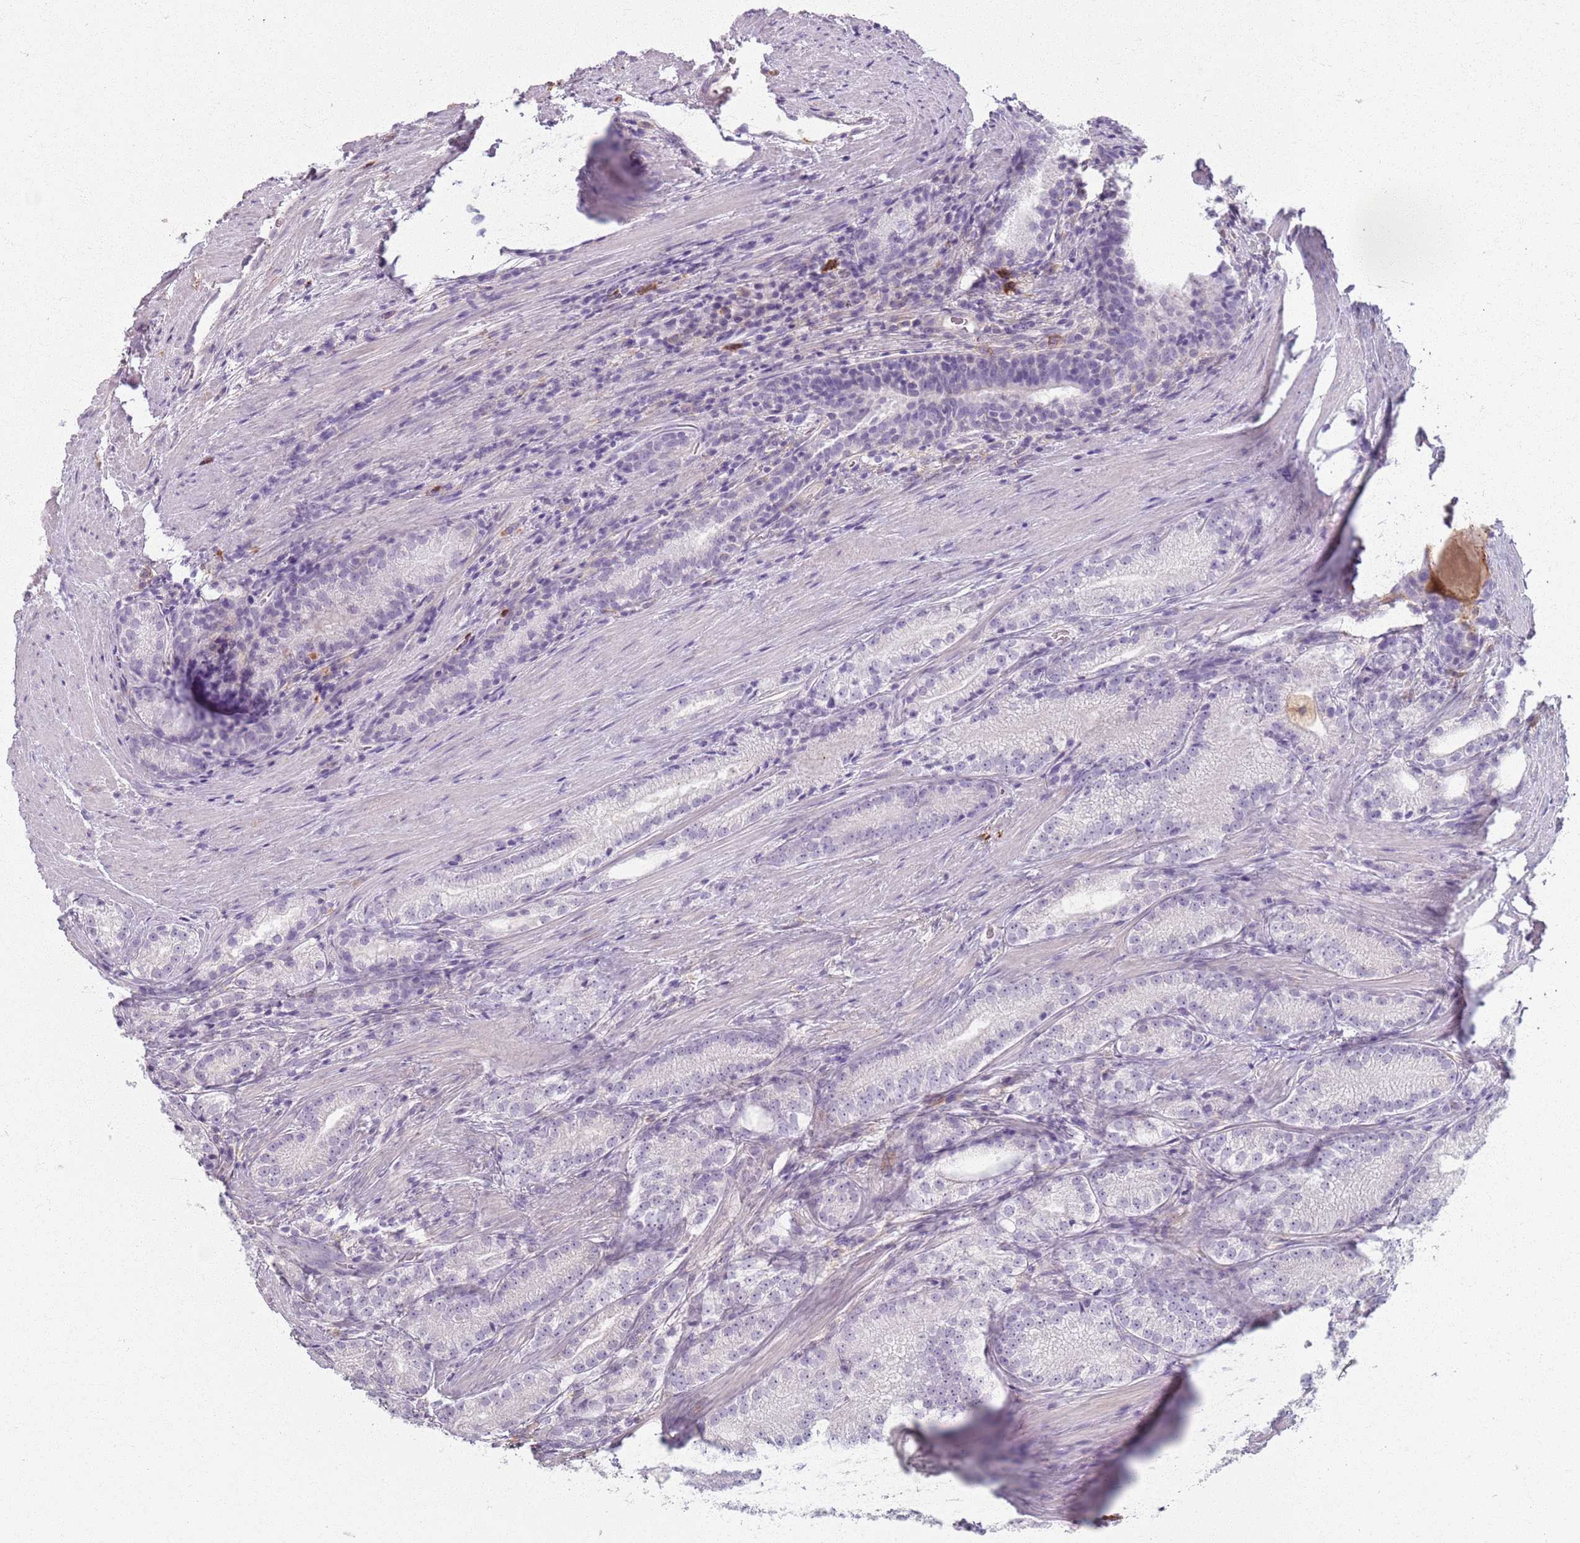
{"staining": {"intensity": "negative", "quantity": "none", "location": "none"}, "tissue": "prostate cancer", "cell_type": "Tumor cells", "image_type": "cancer", "snomed": [{"axis": "morphology", "description": "Adenocarcinoma, Low grade"}, {"axis": "topography", "description": "Prostate"}], "caption": "Low-grade adenocarcinoma (prostate) was stained to show a protein in brown. There is no significant positivity in tumor cells.", "gene": "GDPGP1", "patient": {"sex": "male", "age": 57}}